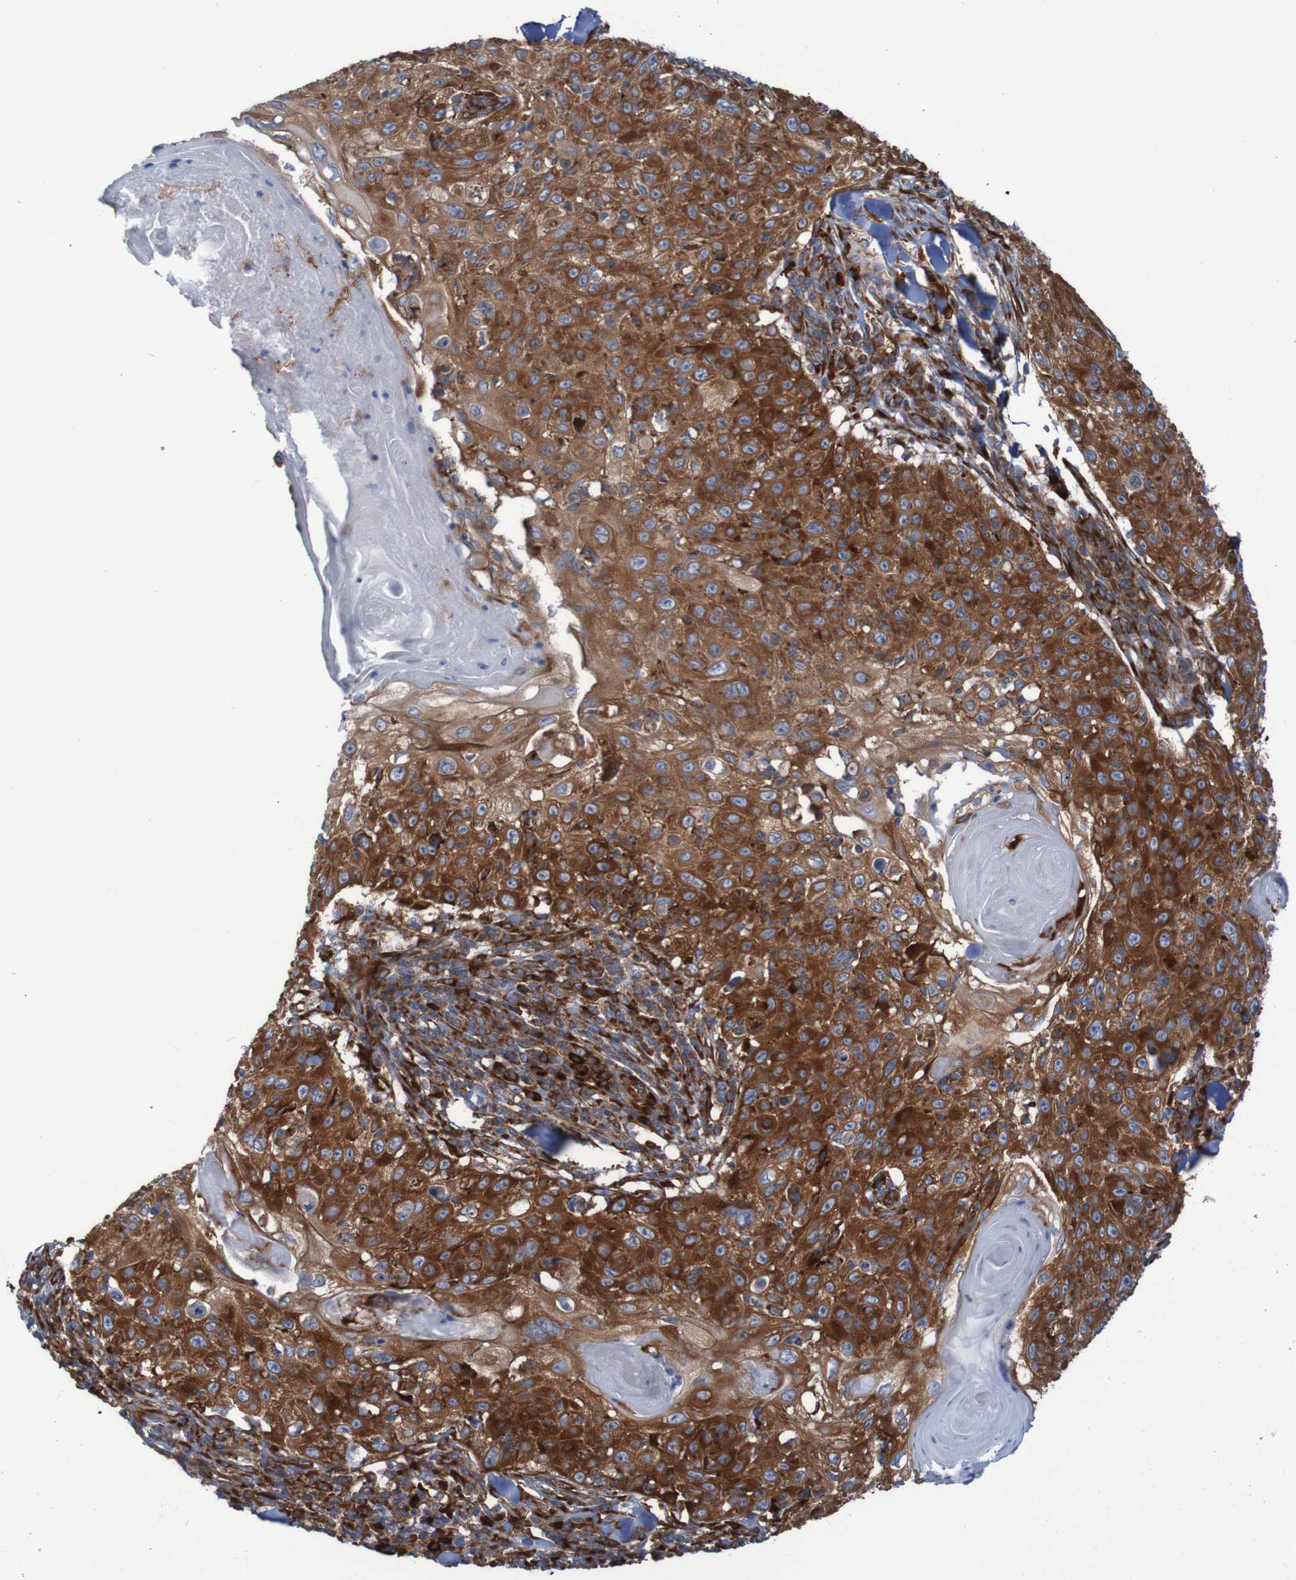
{"staining": {"intensity": "moderate", "quantity": ">75%", "location": "cytoplasmic/membranous"}, "tissue": "skin cancer", "cell_type": "Tumor cells", "image_type": "cancer", "snomed": [{"axis": "morphology", "description": "Squamous cell carcinoma, NOS"}, {"axis": "topography", "description": "Skin"}], "caption": "This photomicrograph reveals IHC staining of human squamous cell carcinoma (skin), with medium moderate cytoplasmic/membranous staining in about >75% of tumor cells.", "gene": "RPL10", "patient": {"sex": "male", "age": 86}}